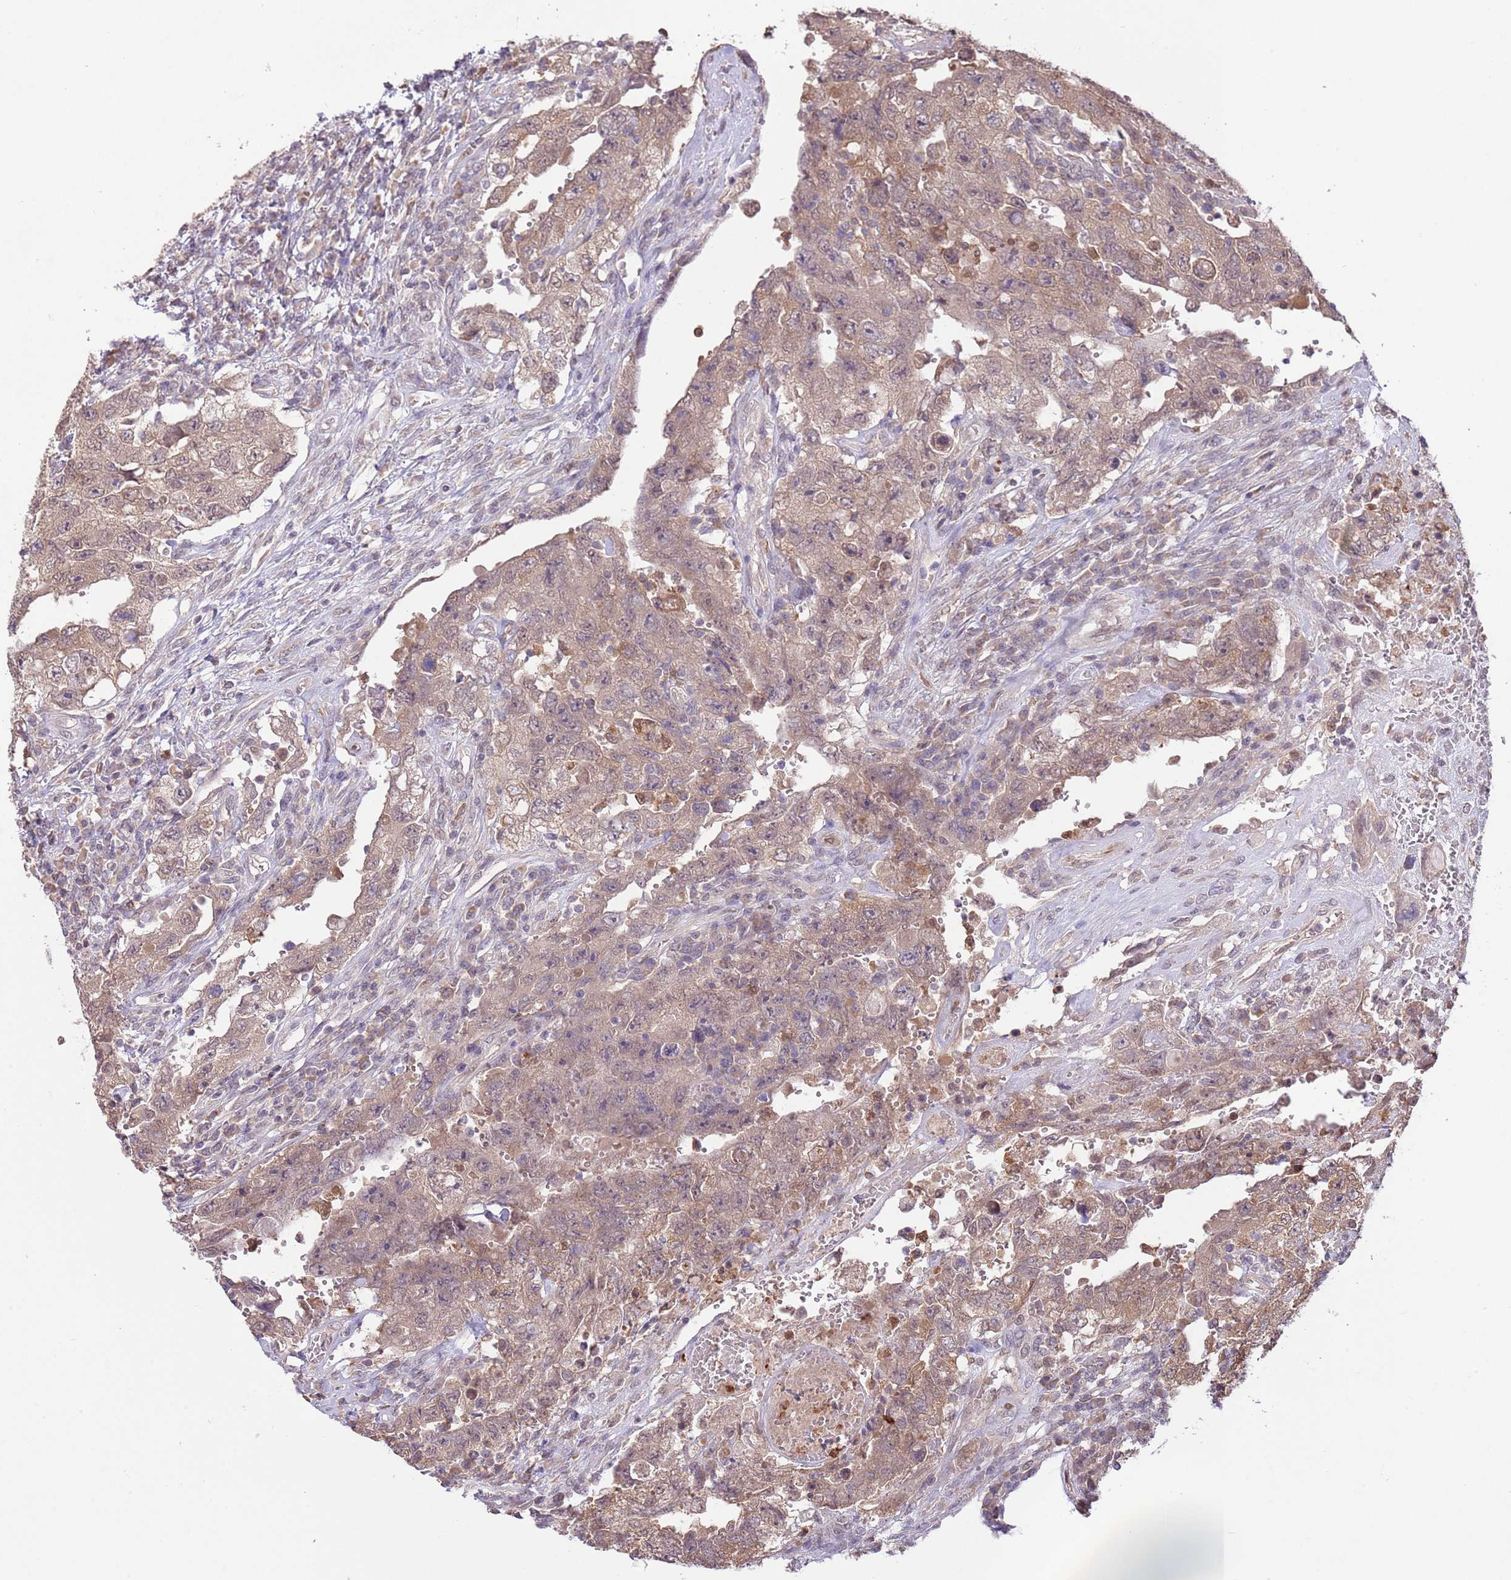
{"staining": {"intensity": "weak", "quantity": "25%-75%", "location": "cytoplasmic/membranous"}, "tissue": "testis cancer", "cell_type": "Tumor cells", "image_type": "cancer", "snomed": [{"axis": "morphology", "description": "Carcinoma, Embryonal, NOS"}, {"axis": "topography", "description": "Testis"}], "caption": "Protein staining of testis embryonal carcinoma tissue displays weak cytoplasmic/membranous positivity in approximately 25%-75% of tumor cells. (Brightfield microscopy of DAB IHC at high magnification).", "gene": "AMIGO1", "patient": {"sex": "male", "age": 26}}